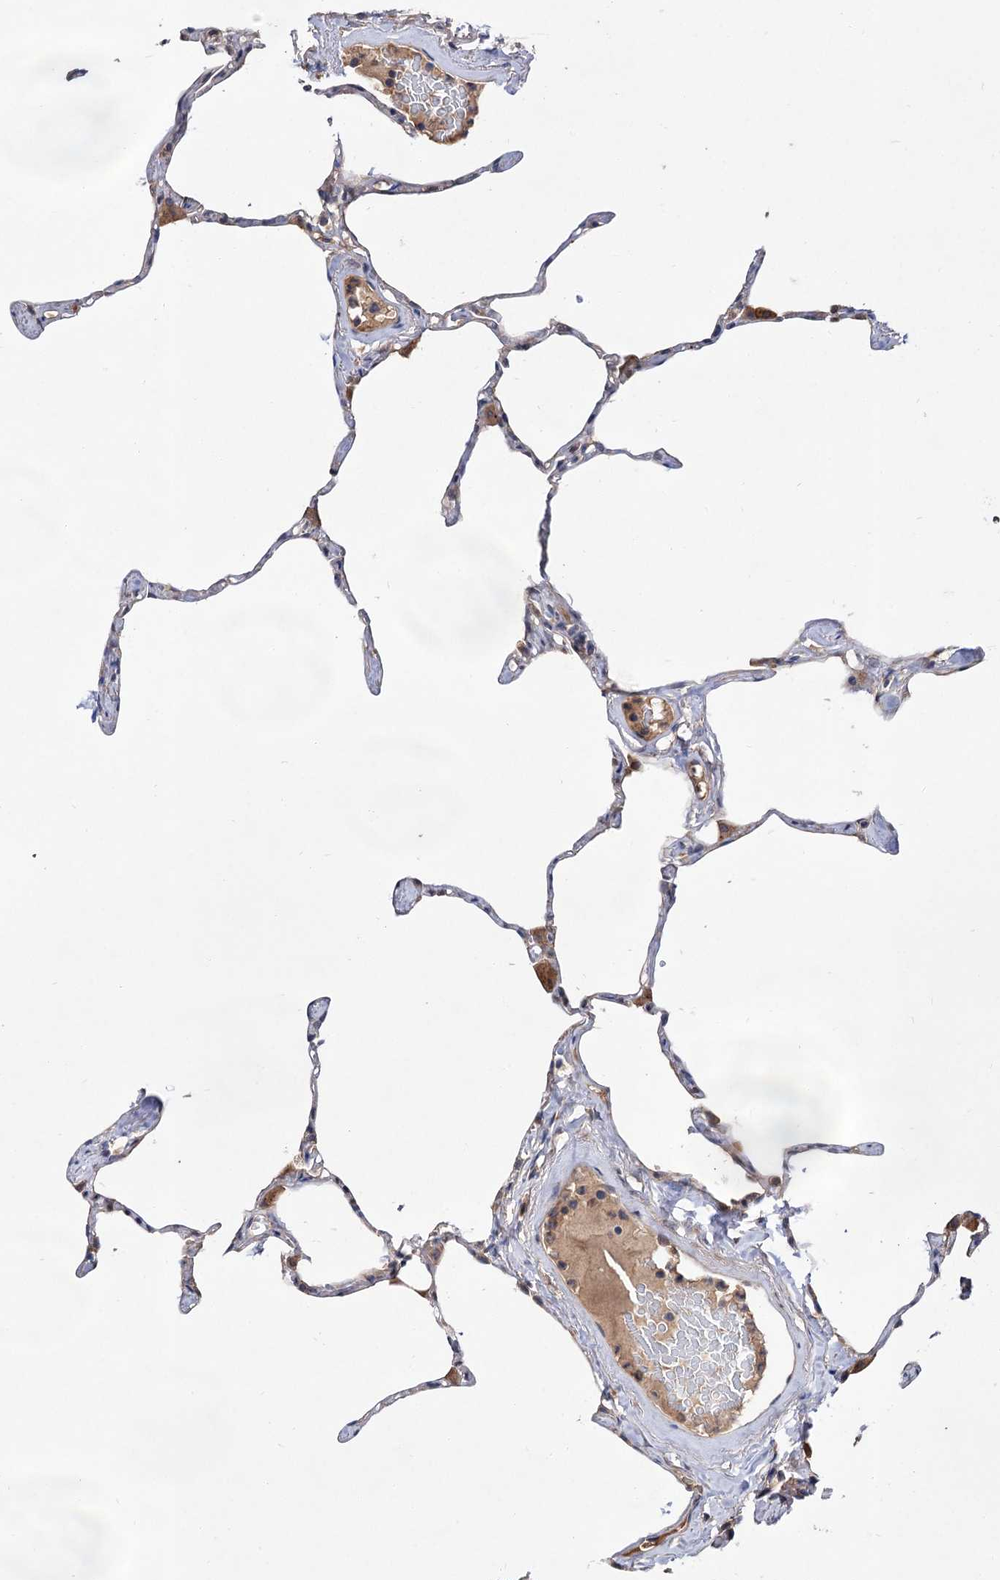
{"staining": {"intensity": "moderate", "quantity": "<25%", "location": "cytoplasmic/membranous"}, "tissue": "lung", "cell_type": "Alveolar cells", "image_type": "normal", "snomed": [{"axis": "morphology", "description": "Normal tissue, NOS"}, {"axis": "topography", "description": "Lung"}], "caption": "DAB (3,3'-diaminobenzidine) immunohistochemical staining of benign human lung displays moderate cytoplasmic/membranous protein expression in about <25% of alveolar cells.", "gene": "NAA25", "patient": {"sex": "male", "age": 65}}